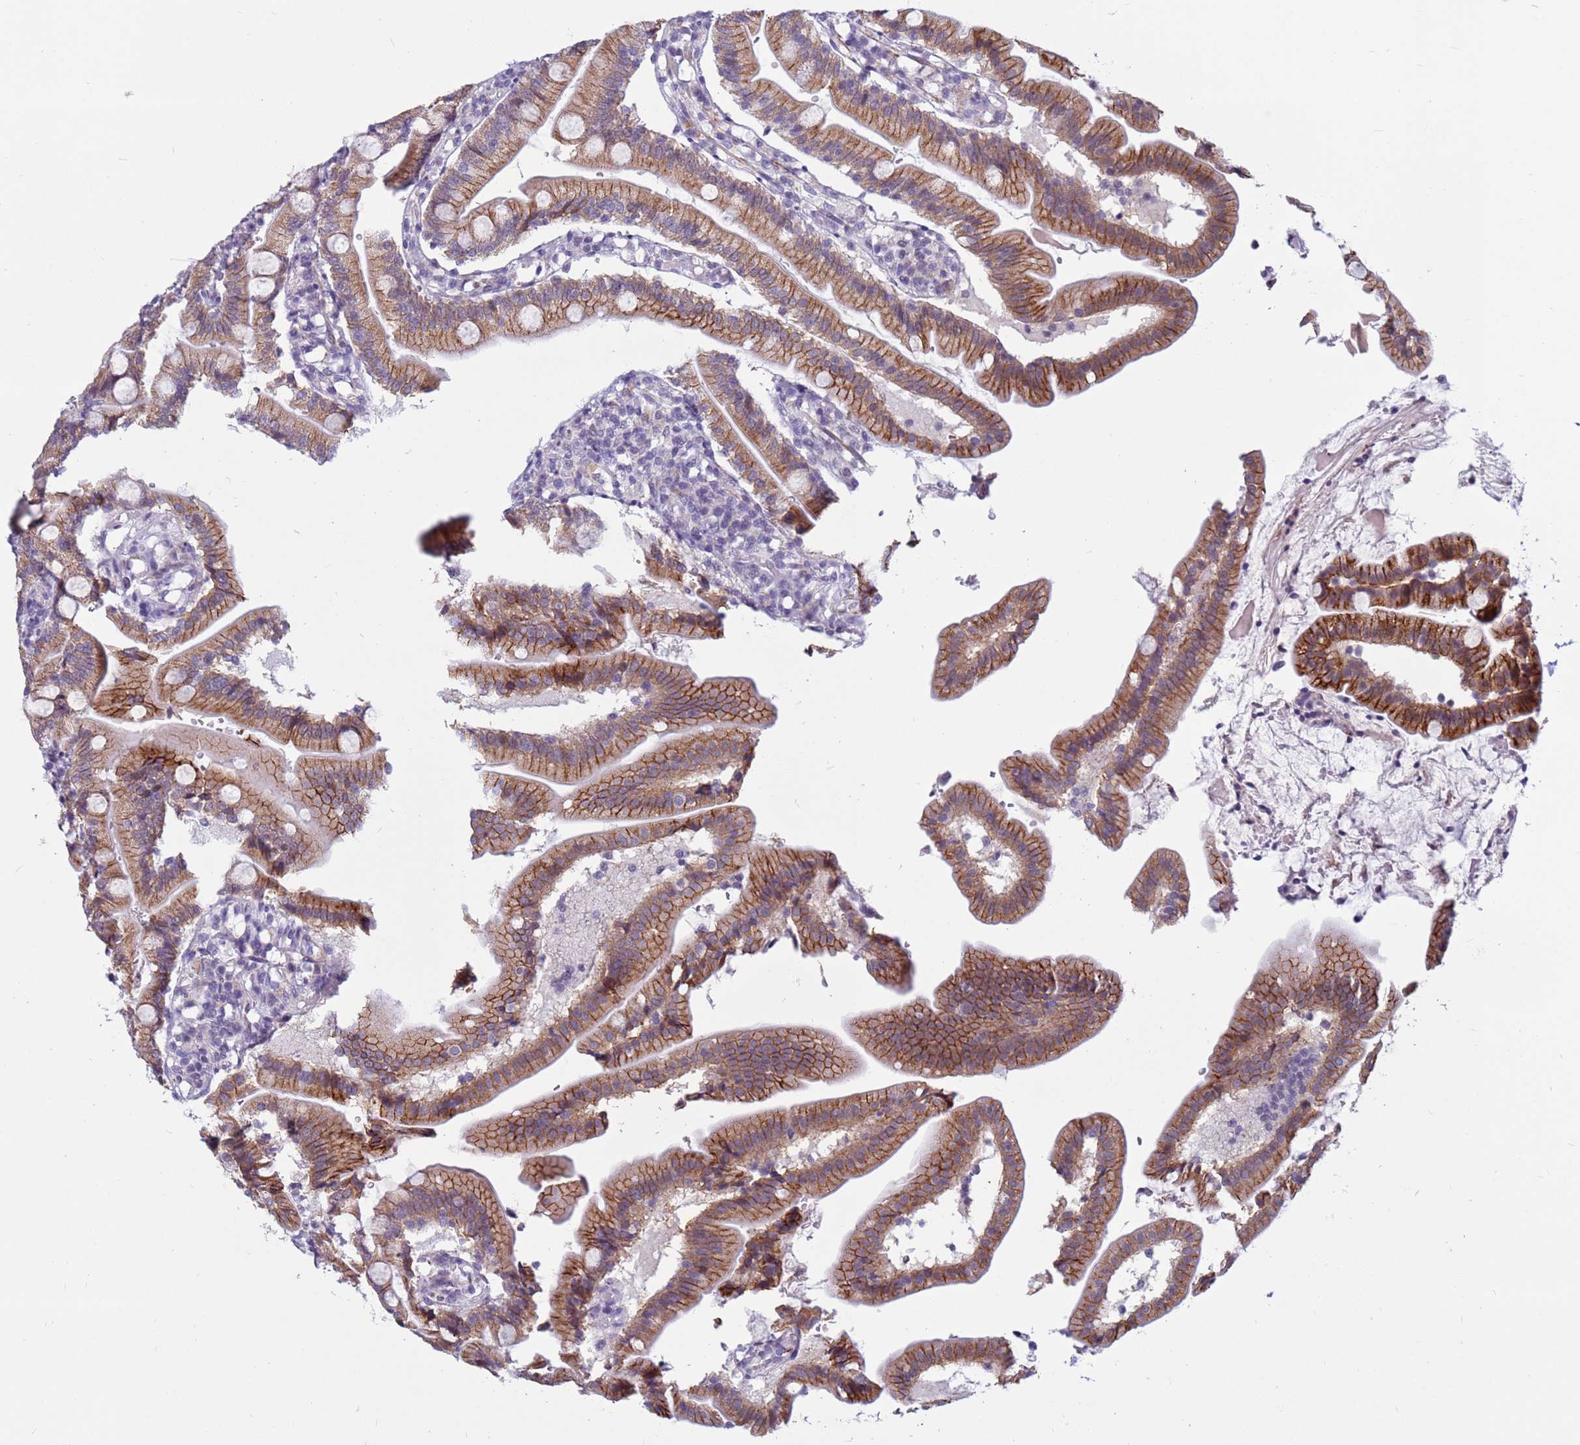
{"staining": {"intensity": "moderate", "quantity": "25%-75%", "location": "cytoplasmic/membranous"}, "tissue": "duodenum", "cell_type": "Glandular cells", "image_type": "normal", "snomed": [{"axis": "morphology", "description": "Normal tissue, NOS"}, {"axis": "topography", "description": "Duodenum"}], "caption": "Glandular cells exhibit medium levels of moderate cytoplasmic/membranous expression in about 25%-75% of cells in normal duodenum.", "gene": "CDK2AP2", "patient": {"sex": "female", "age": 67}}